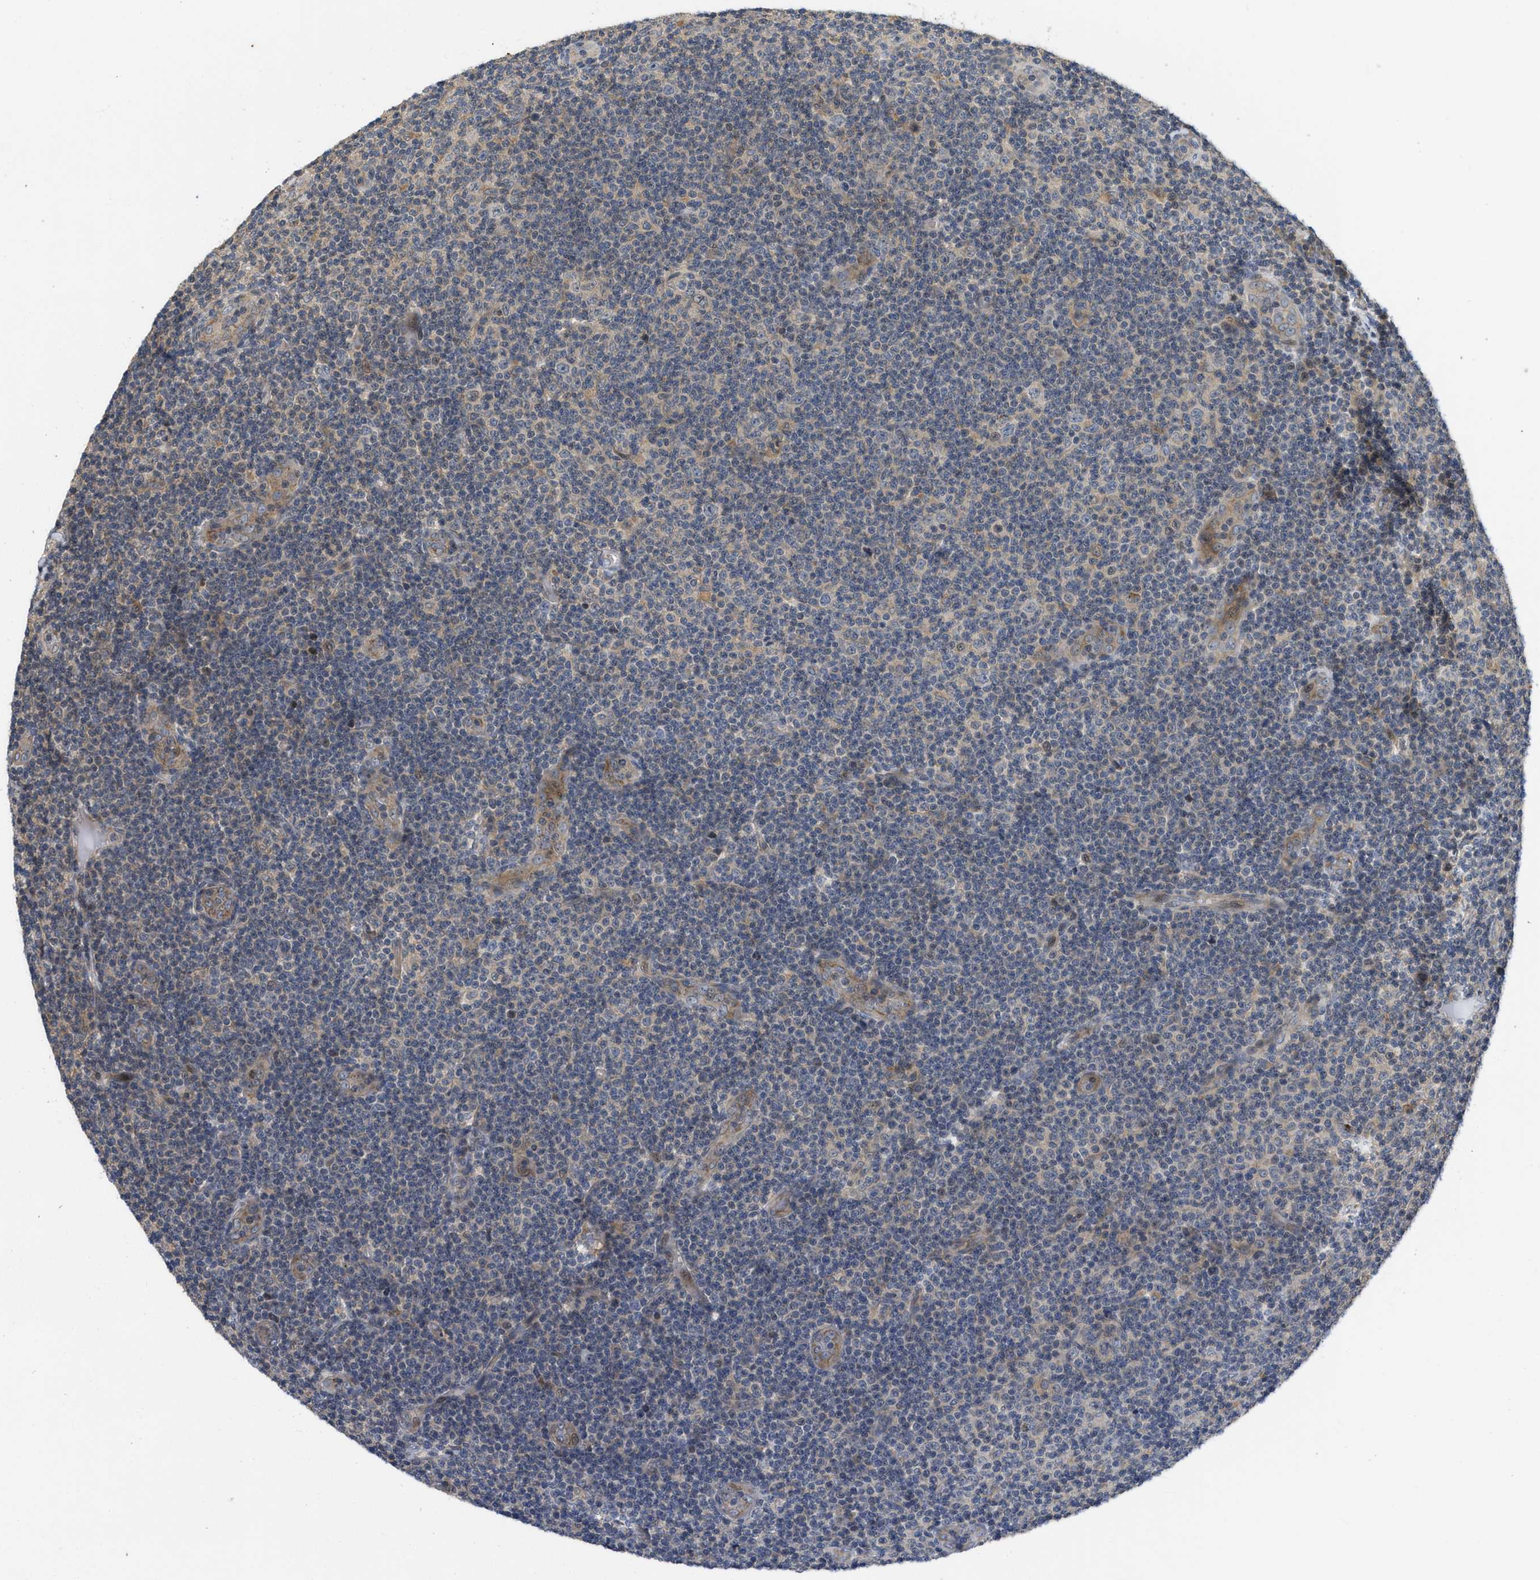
{"staining": {"intensity": "weak", "quantity": "25%-75%", "location": "cytoplasmic/membranous"}, "tissue": "lymphoma", "cell_type": "Tumor cells", "image_type": "cancer", "snomed": [{"axis": "morphology", "description": "Malignant lymphoma, non-Hodgkin's type, Low grade"}, {"axis": "topography", "description": "Lymph node"}], "caption": "Lymphoma tissue exhibits weak cytoplasmic/membranous expression in about 25%-75% of tumor cells, visualized by immunohistochemistry.", "gene": "DNAJC28", "patient": {"sex": "male", "age": 83}}